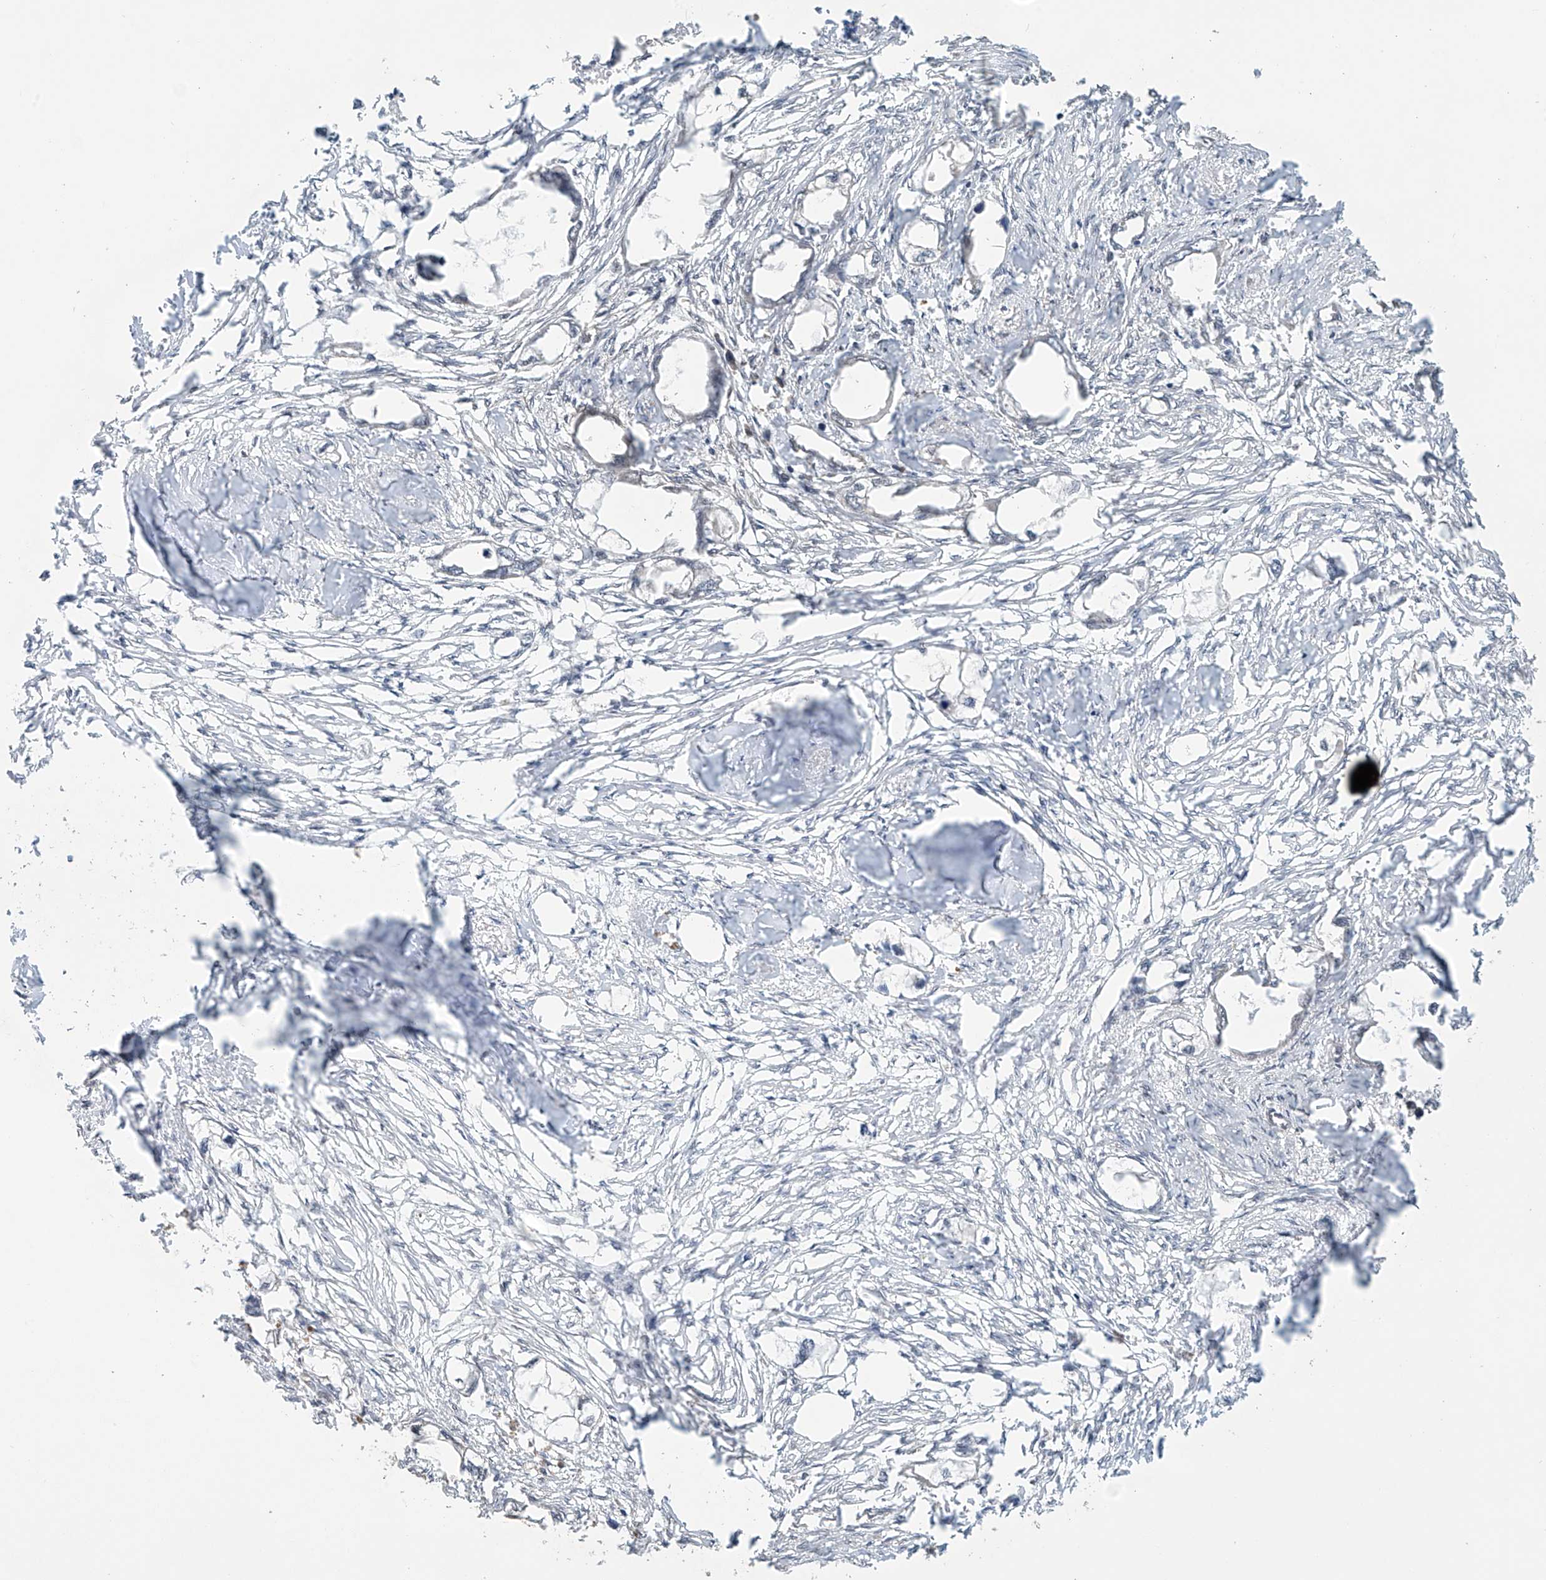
{"staining": {"intensity": "negative", "quantity": "none", "location": "none"}, "tissue": "endometrial cancer", "cell_type": "Tumor cells", "image_type": "cancer", "snomed": [{"axis": "morphology", "description": "Adenocarcinoma, NOS"}, {"axis": "morphology", "description": "Adenocarcinoma, metastatic, NOS"}, {"axis": "topography", "description": "Adipose tissue"}, {"axis": "topography", "description": "Endometrium"}], "caption": "This is an IHC image of endometrial cancer (adenocarcinoma). There is no positivity in tumor cells.", "gene": "ABHD13", "patient": {"sex": "female", "age": 67}}